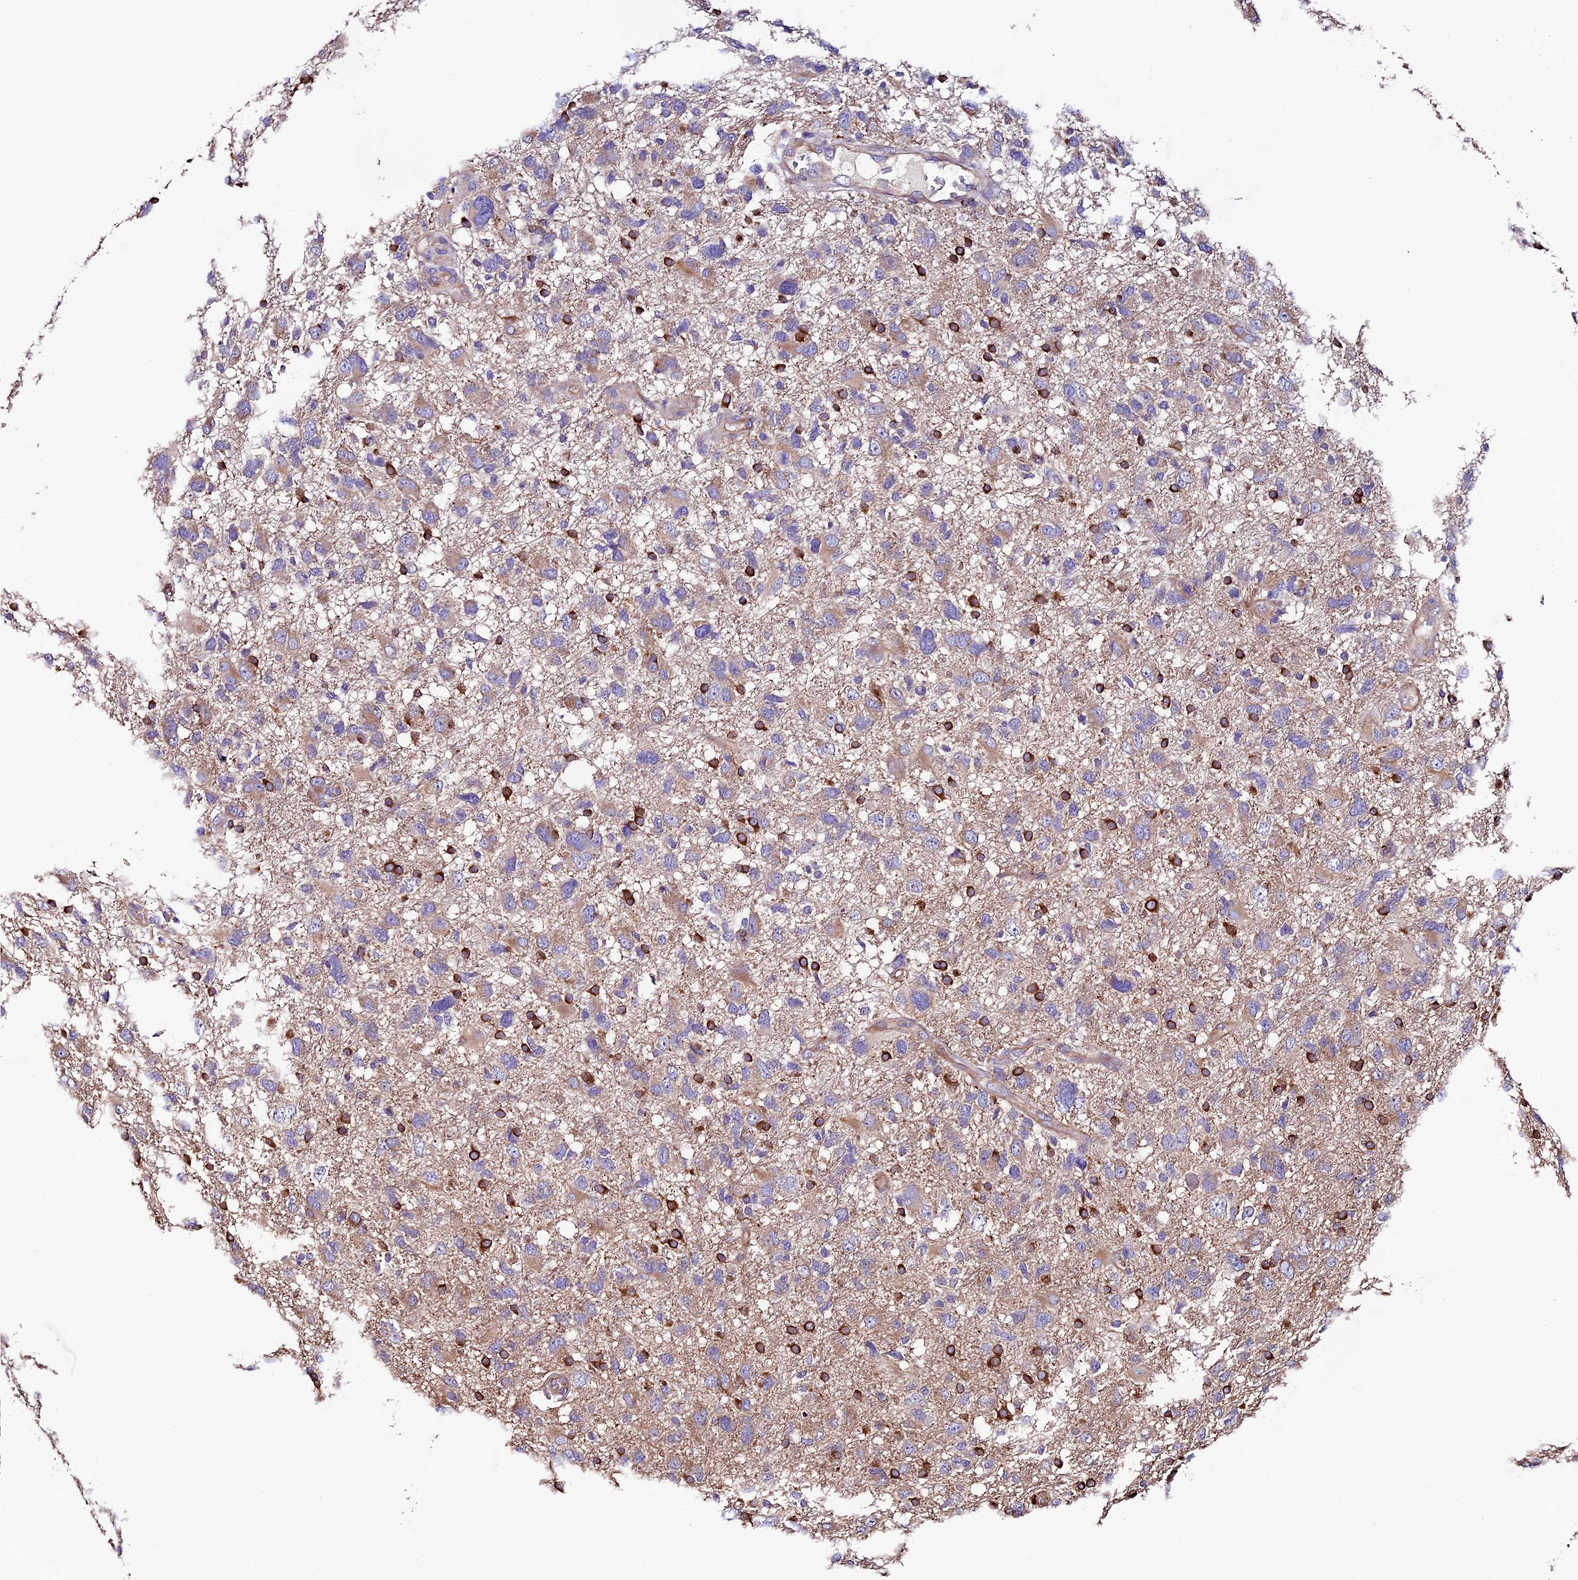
{"staining": {"intensity": "weak", "quantity": "25%-75%", "location": "cytoplasmic/membranous"}, "tissue": "glioma", "cell_type": "Tumor cells", "image_type": "cancer", "snomed": [{"axis": "morphology", "description": "Glioma, malignant, High grade"}, {"axis": "topography", "description": "Brain"}], "caption": "Glioma stained with immunohistochemistry displays weak cytoplasmic/membranous positivity in about 25%-75% of tumor cells. The staining is performed using DAB brown chromogen to label protein expression. The nuclei are counter-stained blue using hematoxylin.", "gene": "CLN5", "patient": {"sex": "male", "age": 61}}